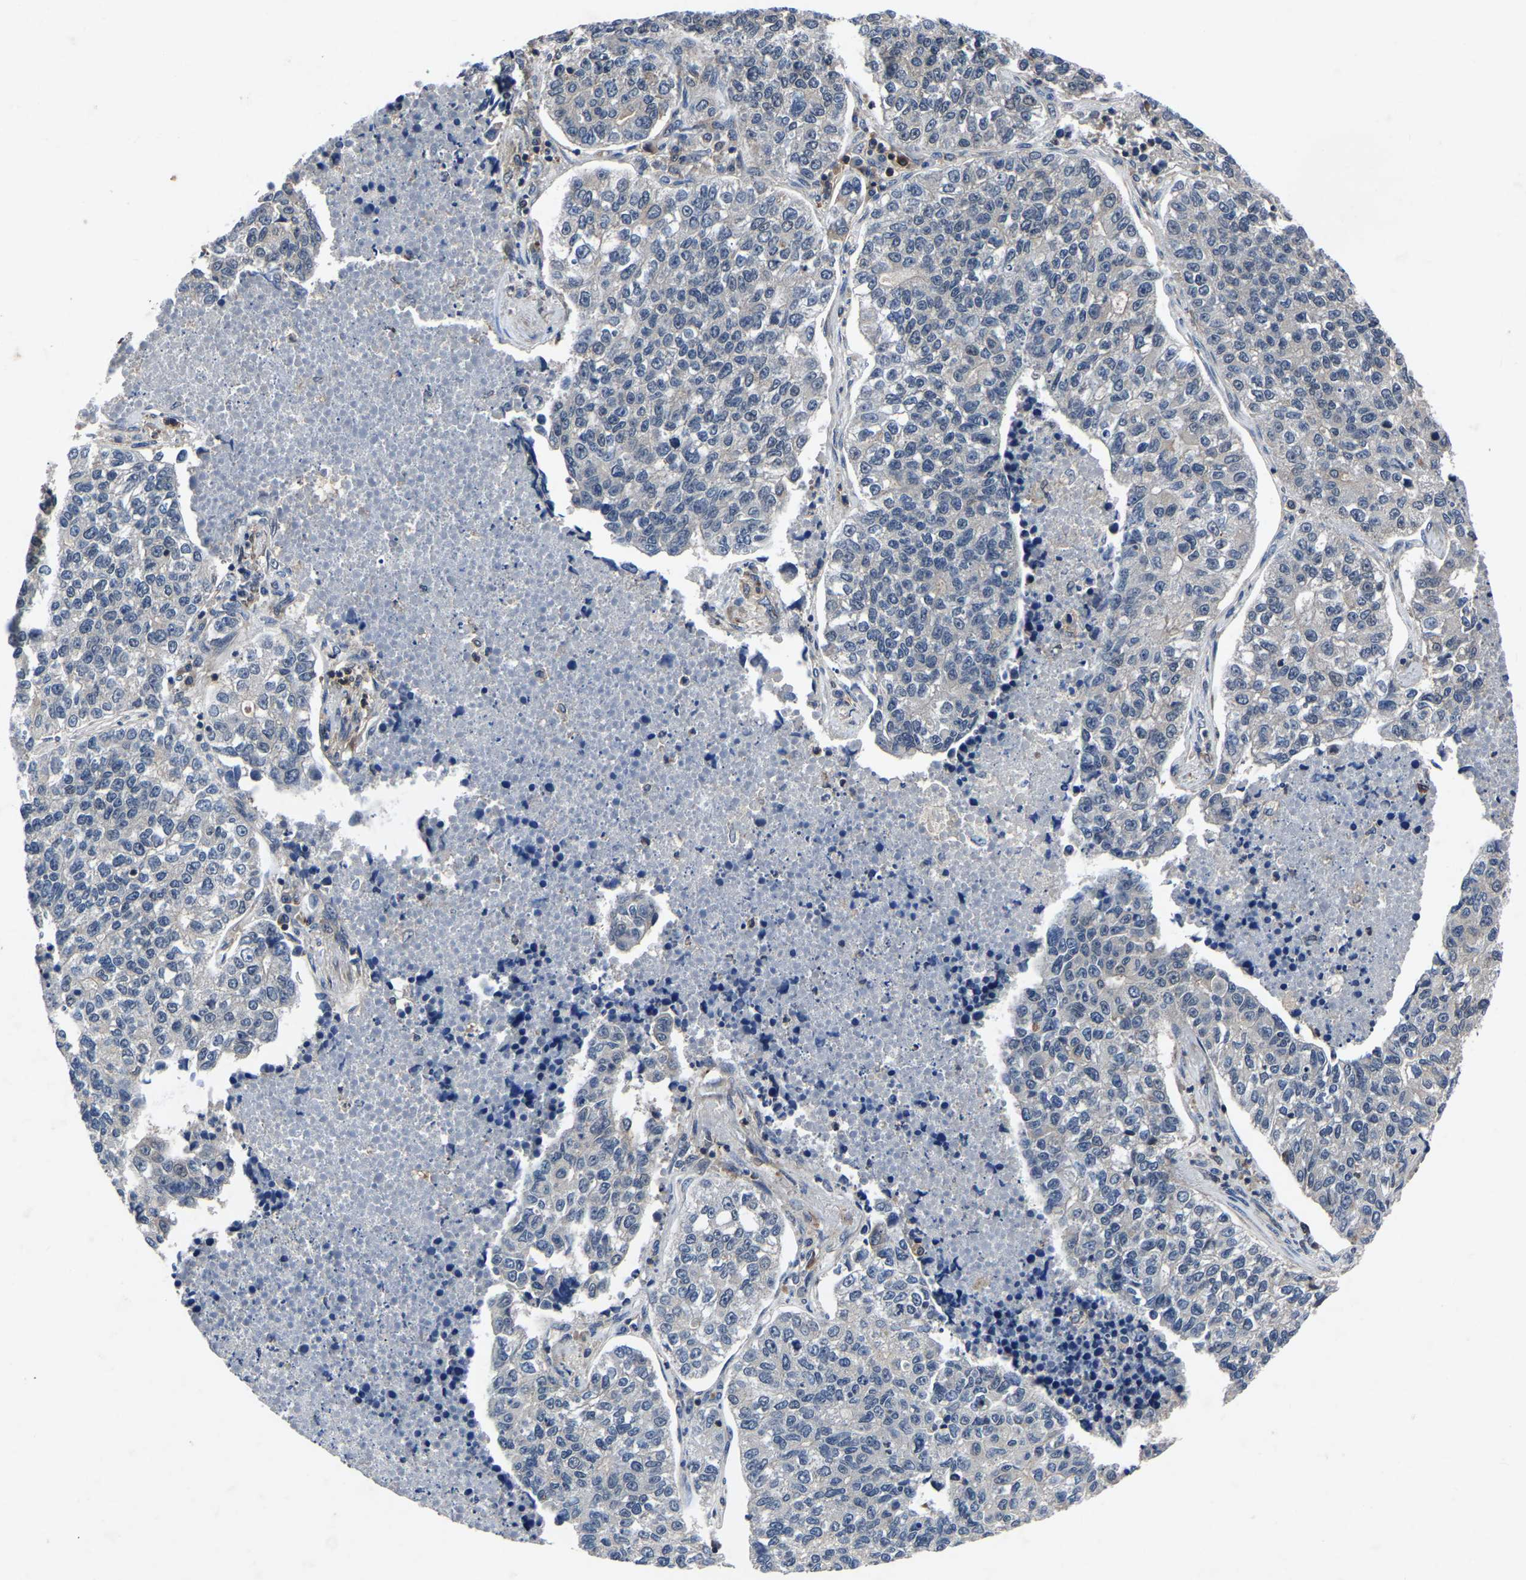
{"staining": {"intensity": "negative", "quantity": "none", "location": "none"}, "tissue": "lung cancer", "cell_type": "Tumor cells", "image_type": "cancer", "snomed": [{"axis": "morphology", "description": "Adenocarcinoma, NOS"}, {"axis": "topography", "description": "Lung"}], "caption": "The immunohistochemistry (IHC) photomicrograph has no significant staining in tumor cells of lung cancer (adenocarcinoma) tissue.", "gene": "FGD5", "patient": {"sex": "male", "age": 49}}